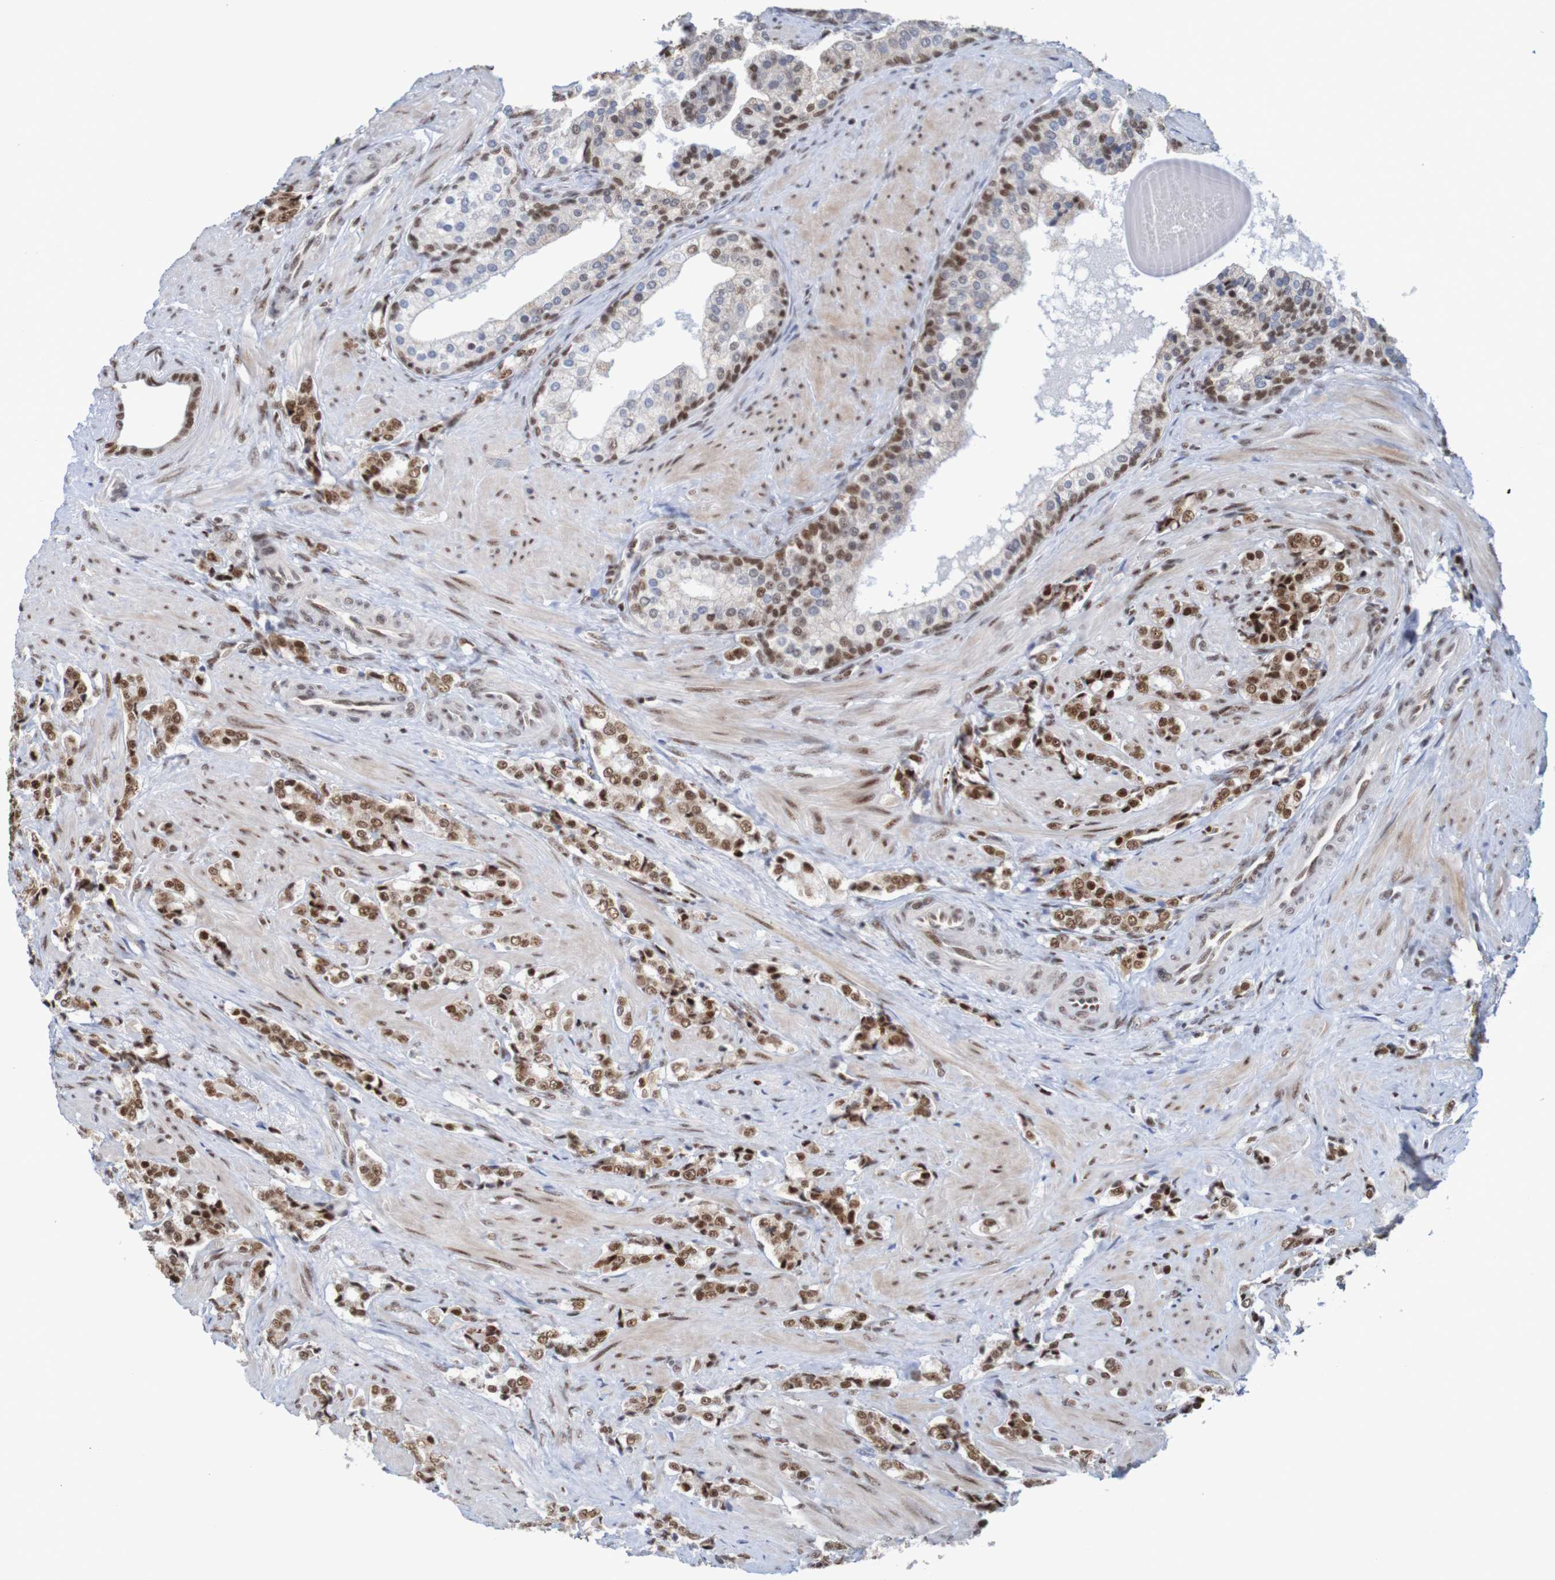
{"staining": {"intensity": "moderate", "quantity": ">75%", "location": "nuclear"}, "tissue": "prostate cancer", "cell_type": "Tumor cells", "image_type": "cancer", "snomed": [{"axis": "morphology", "description": "Adenocarcinoma, Low grade"}, {"axis": "topography", "description": "Prostate"}], "caption": "Prostate cancer (low-grade adenocarcinoma) stained with a brown dye displays moderate nuclear positive staining in approximately >75% of tumor cells.", "gene": "THRAP3", "patient": {"sex": "male", "age": 60}}